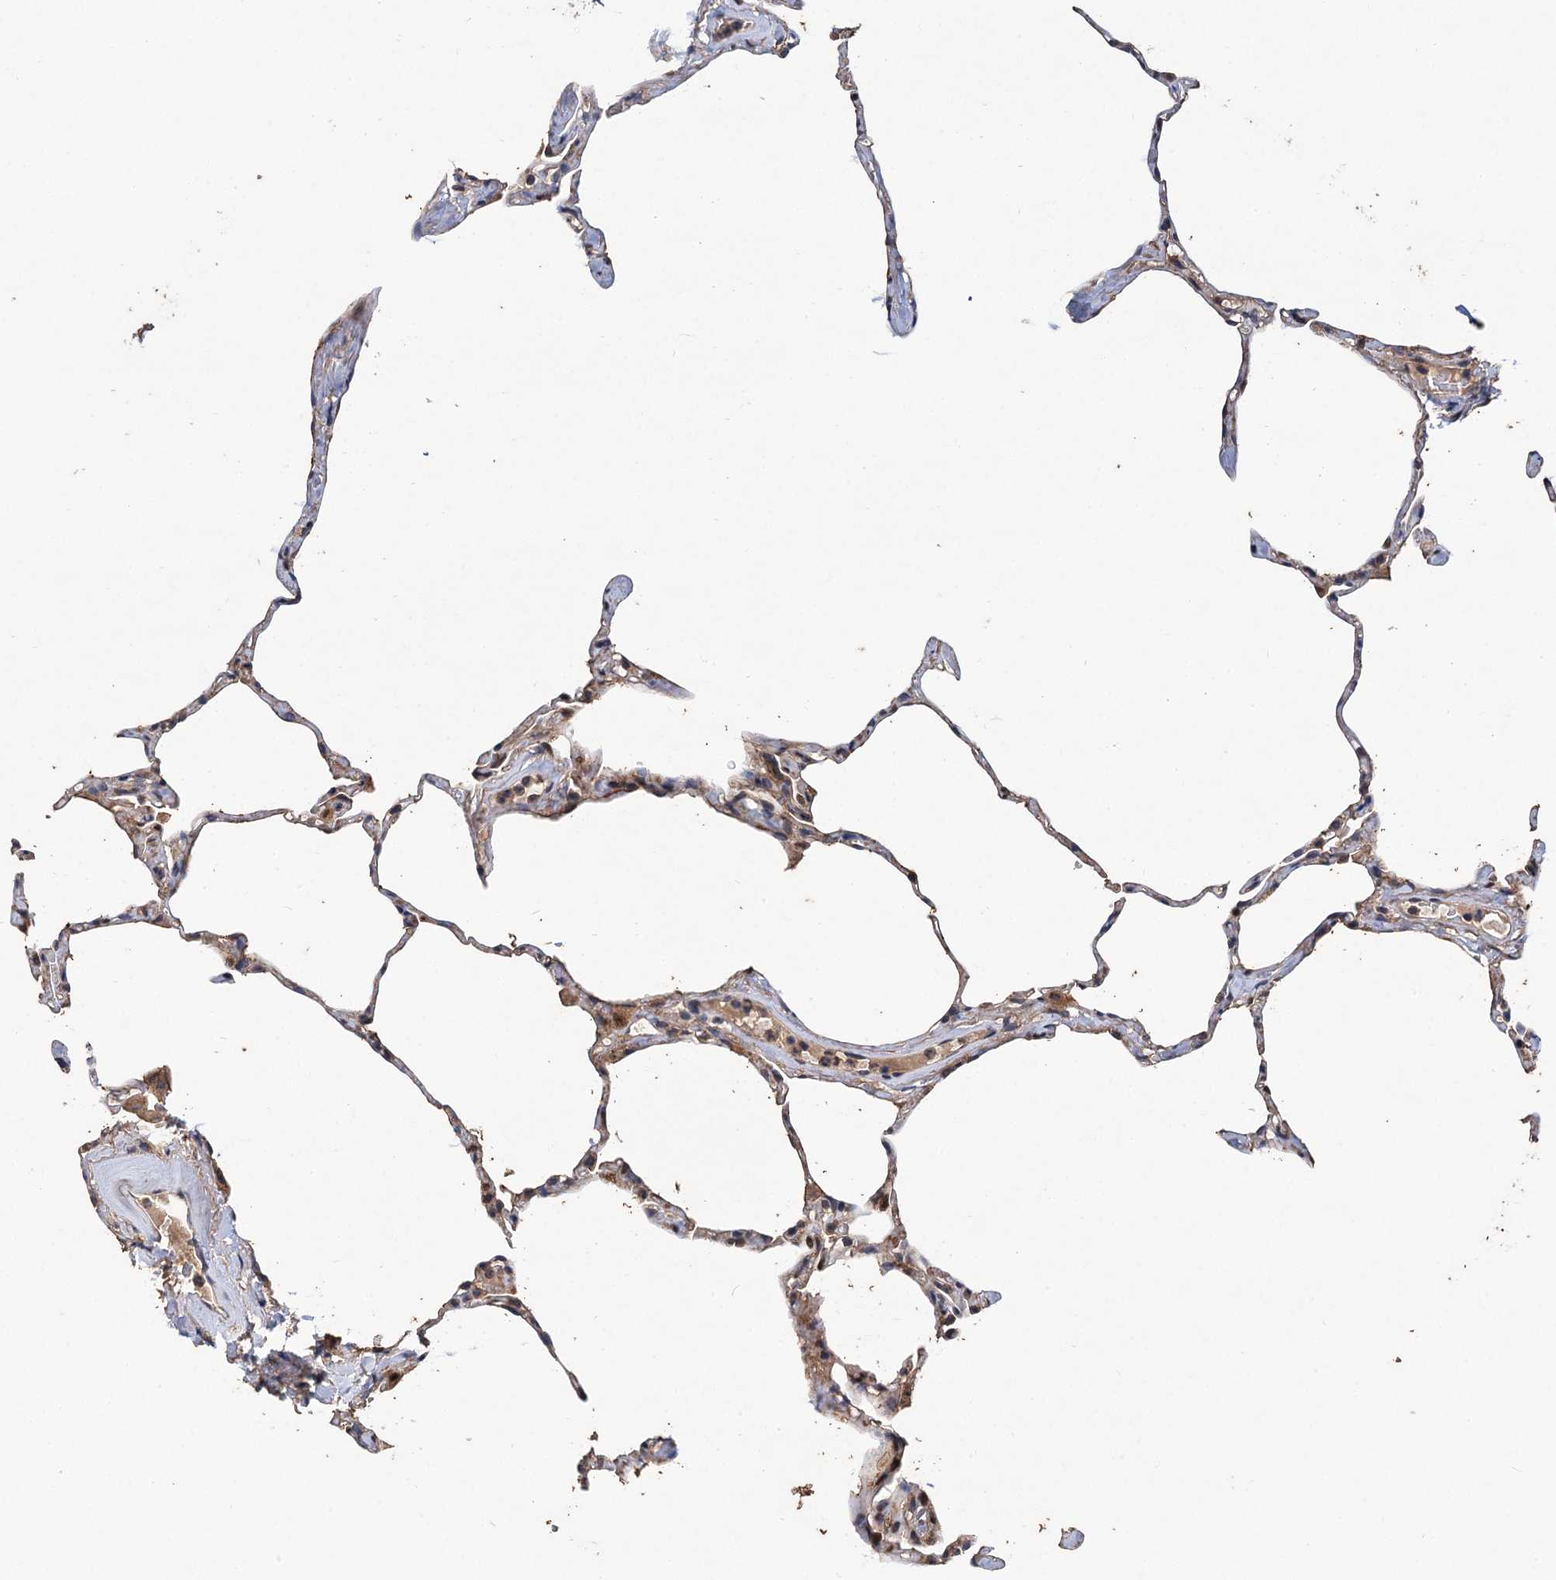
{"staining": {"intensity": "weak", "quantity": ">75%", "location": "cytoplasmic/membranous"}, "tissue": "lung", "cell_type": "Alveolar cells", "image_type": "normal", "snomed": [{"axis": "morphology", "description": "Normal tissue, NOS"}, {"axis": "topography", "description": "Lung"}], "caption": "IHC photomicrograph of normal lung stained for a protein (brown), which displays low levels of weak cytoplasmic/membranous expression in approximately >75% of alveolar cells.", "gene": "TMEM39B", "patient": {"sex": "male", "age": 65}}